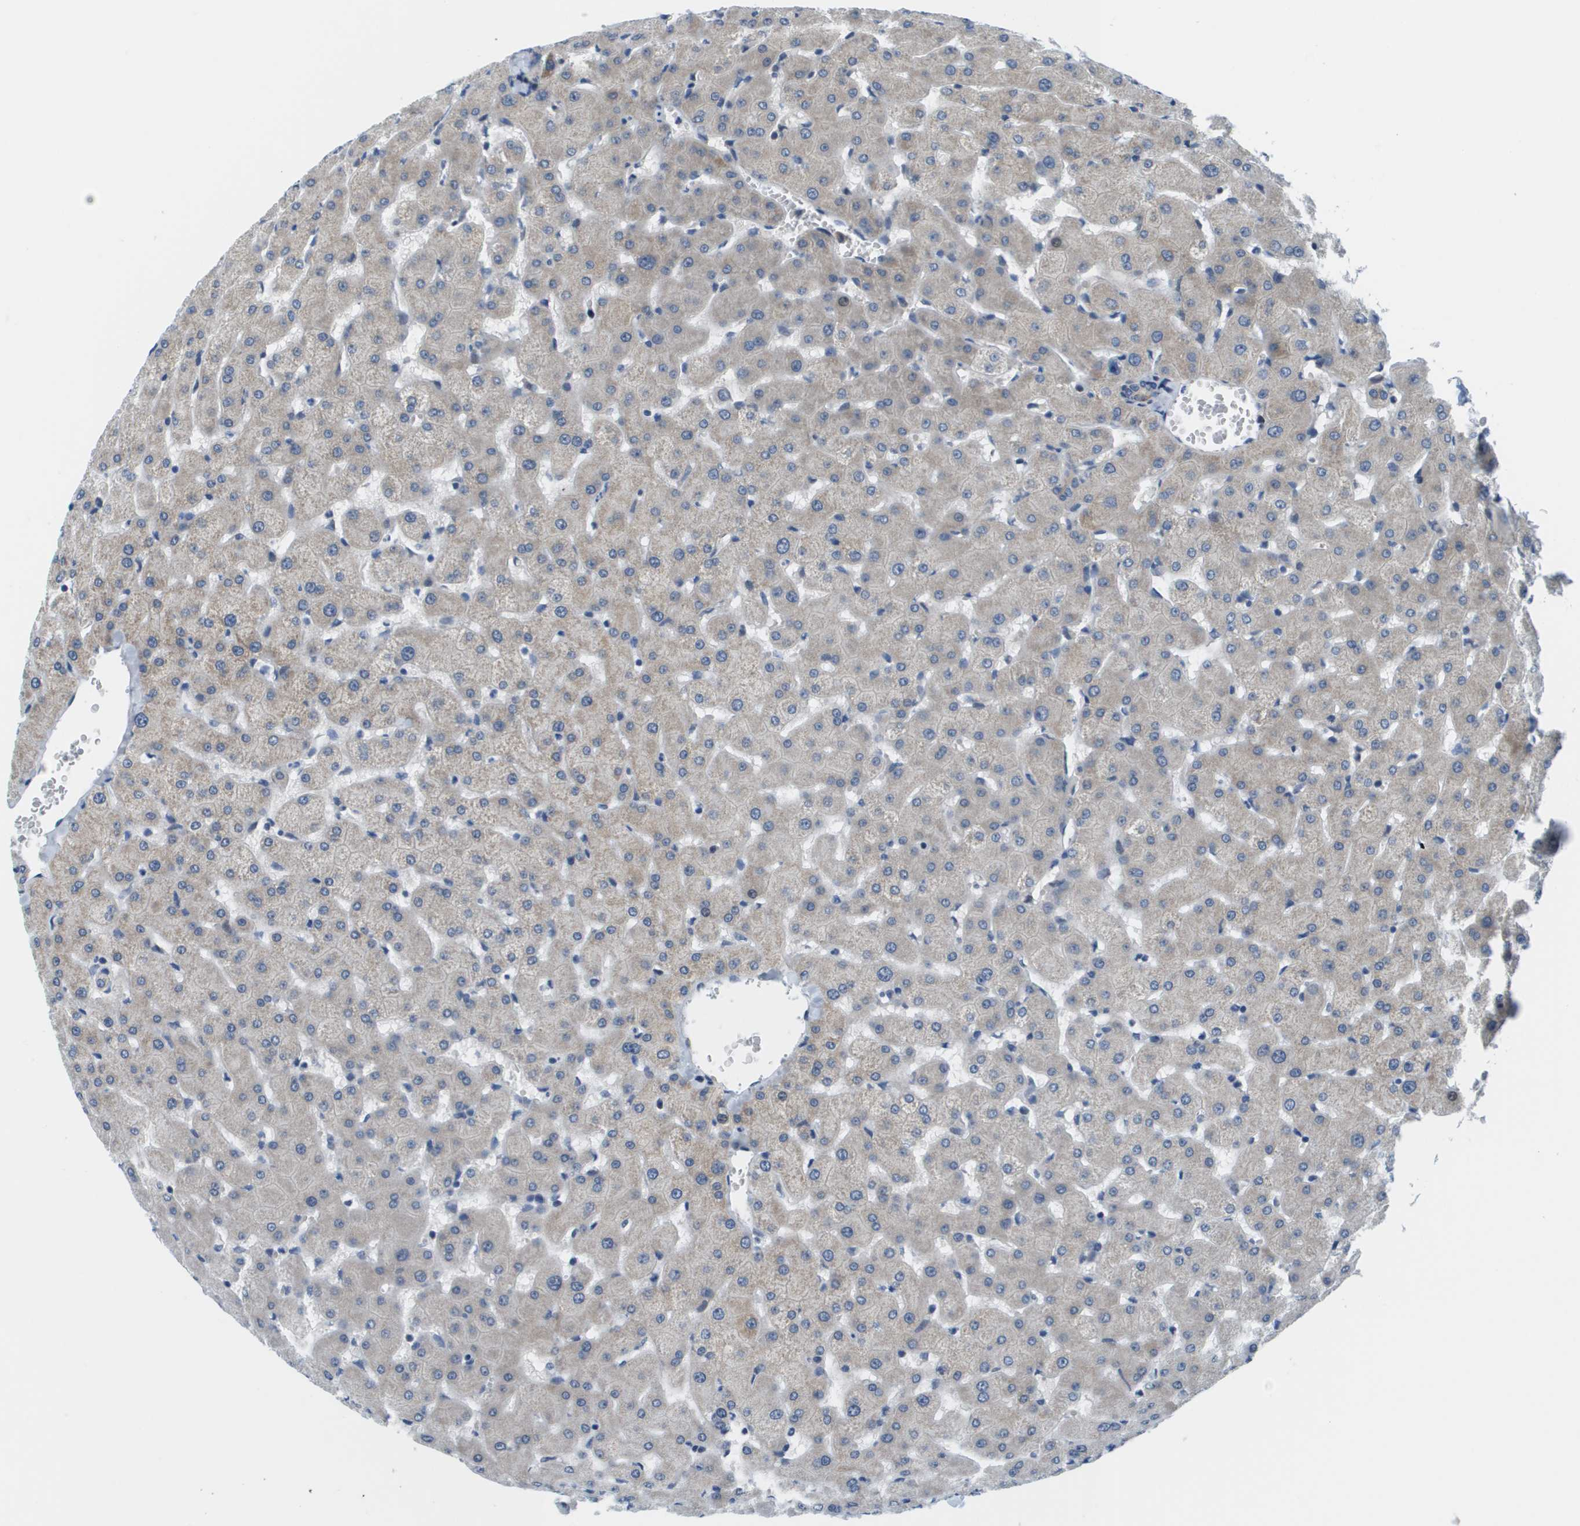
{"staining": {"intensity": "negative", "quantity": "none", "location": "none"}, "tissue": "liver", "cell_type": "Cholangiocytes", "image_type": "normal", "snomed": [{"axis": "morphology", "description": "Normal tissue, NOS"}, {"axis": "topography", "description": "Liver"}], "caption": "High magnification brightfield microscopy of unremarkable liver stained with DAB (brown) and counterstained with hematoxylin (blue): cholangiocytes show no significant positivity. (DAB immunohistochemistry, high magnification).", "gene": "KRT23", "patient": {"sex": "female", "age": 63}}